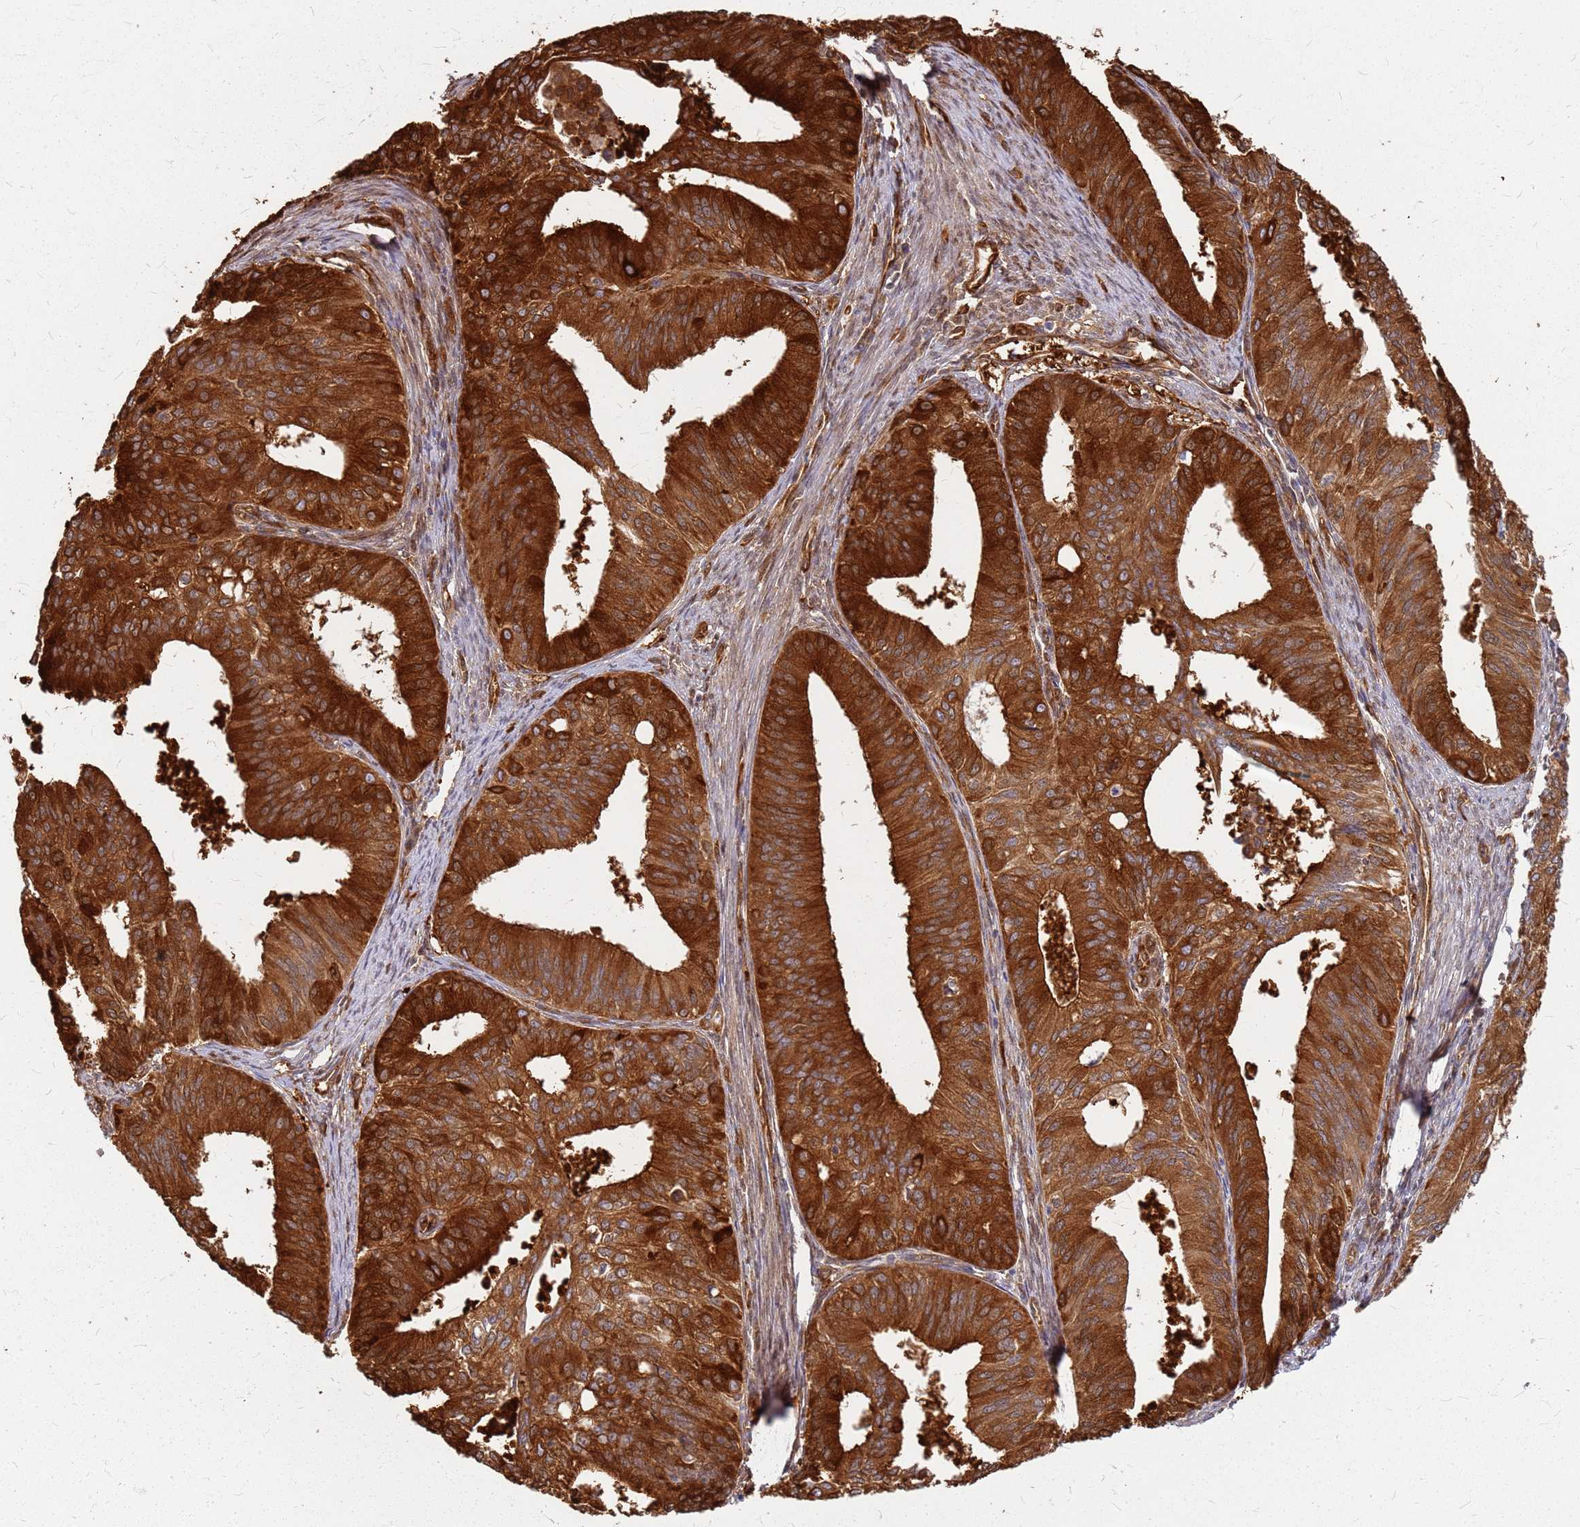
{"staining": {"intensity": "strong", "quantity": ">75%", "location": "cytoplasmic/membranous"}, "tissue": "endometrial cancer", "cell_type": "Tumor cells", "image_type": "cancer", "snomed": [{"axis": "morphology", "description": "Adenocarcinoma, NOS"}, {"axis": "topography", "description": "Endometrium"}], "caption": "Strong cytoplasmic/membranous positivity for a protein is present in approximately >75% of tumor cells of endometrial cancer using immunohistochemistry.", "gene": "HDX", "patient": {"sex": "female", "age": 50}}